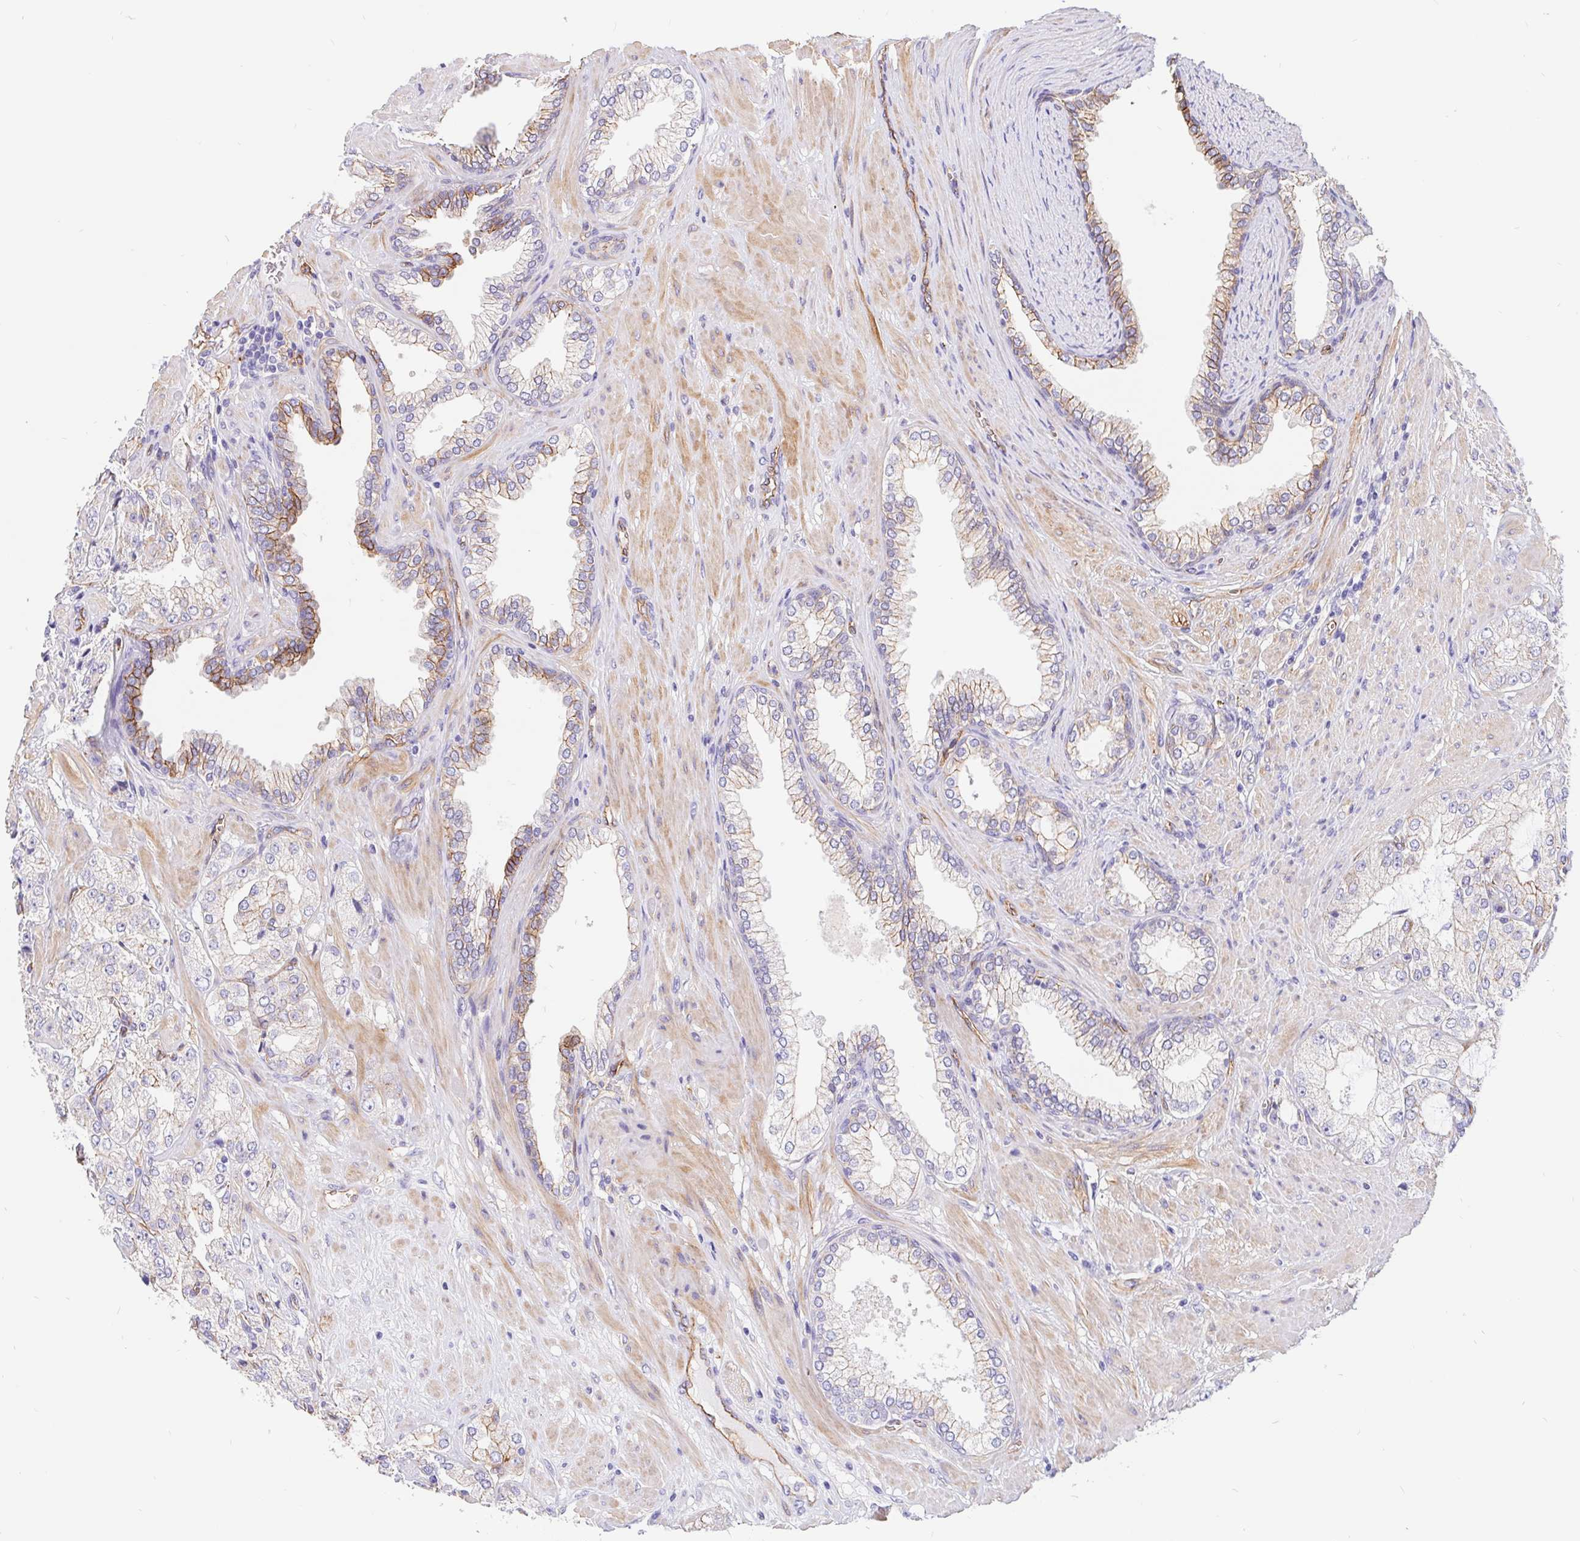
{"staining": {"intensity": "negative", "quantity": "none", "location": "none"}, "tissue": "prostate cancer", "cell_type": "Tumor cells", "image_type": "cancer", "snomed": [{"axis": "morphology", "description": "Adenocarcinoma, High grade"}, {"axis": "topography", "description": "Prostate"}], "caption": "Immunohistochemistry micrograph of prostate adenocarcinoma (high-grade) stained for a protein (brown), which shows no positivity in tumor cells.", "gene": "LIMCH1", "patient": {"sex": "male", "age": 68}}